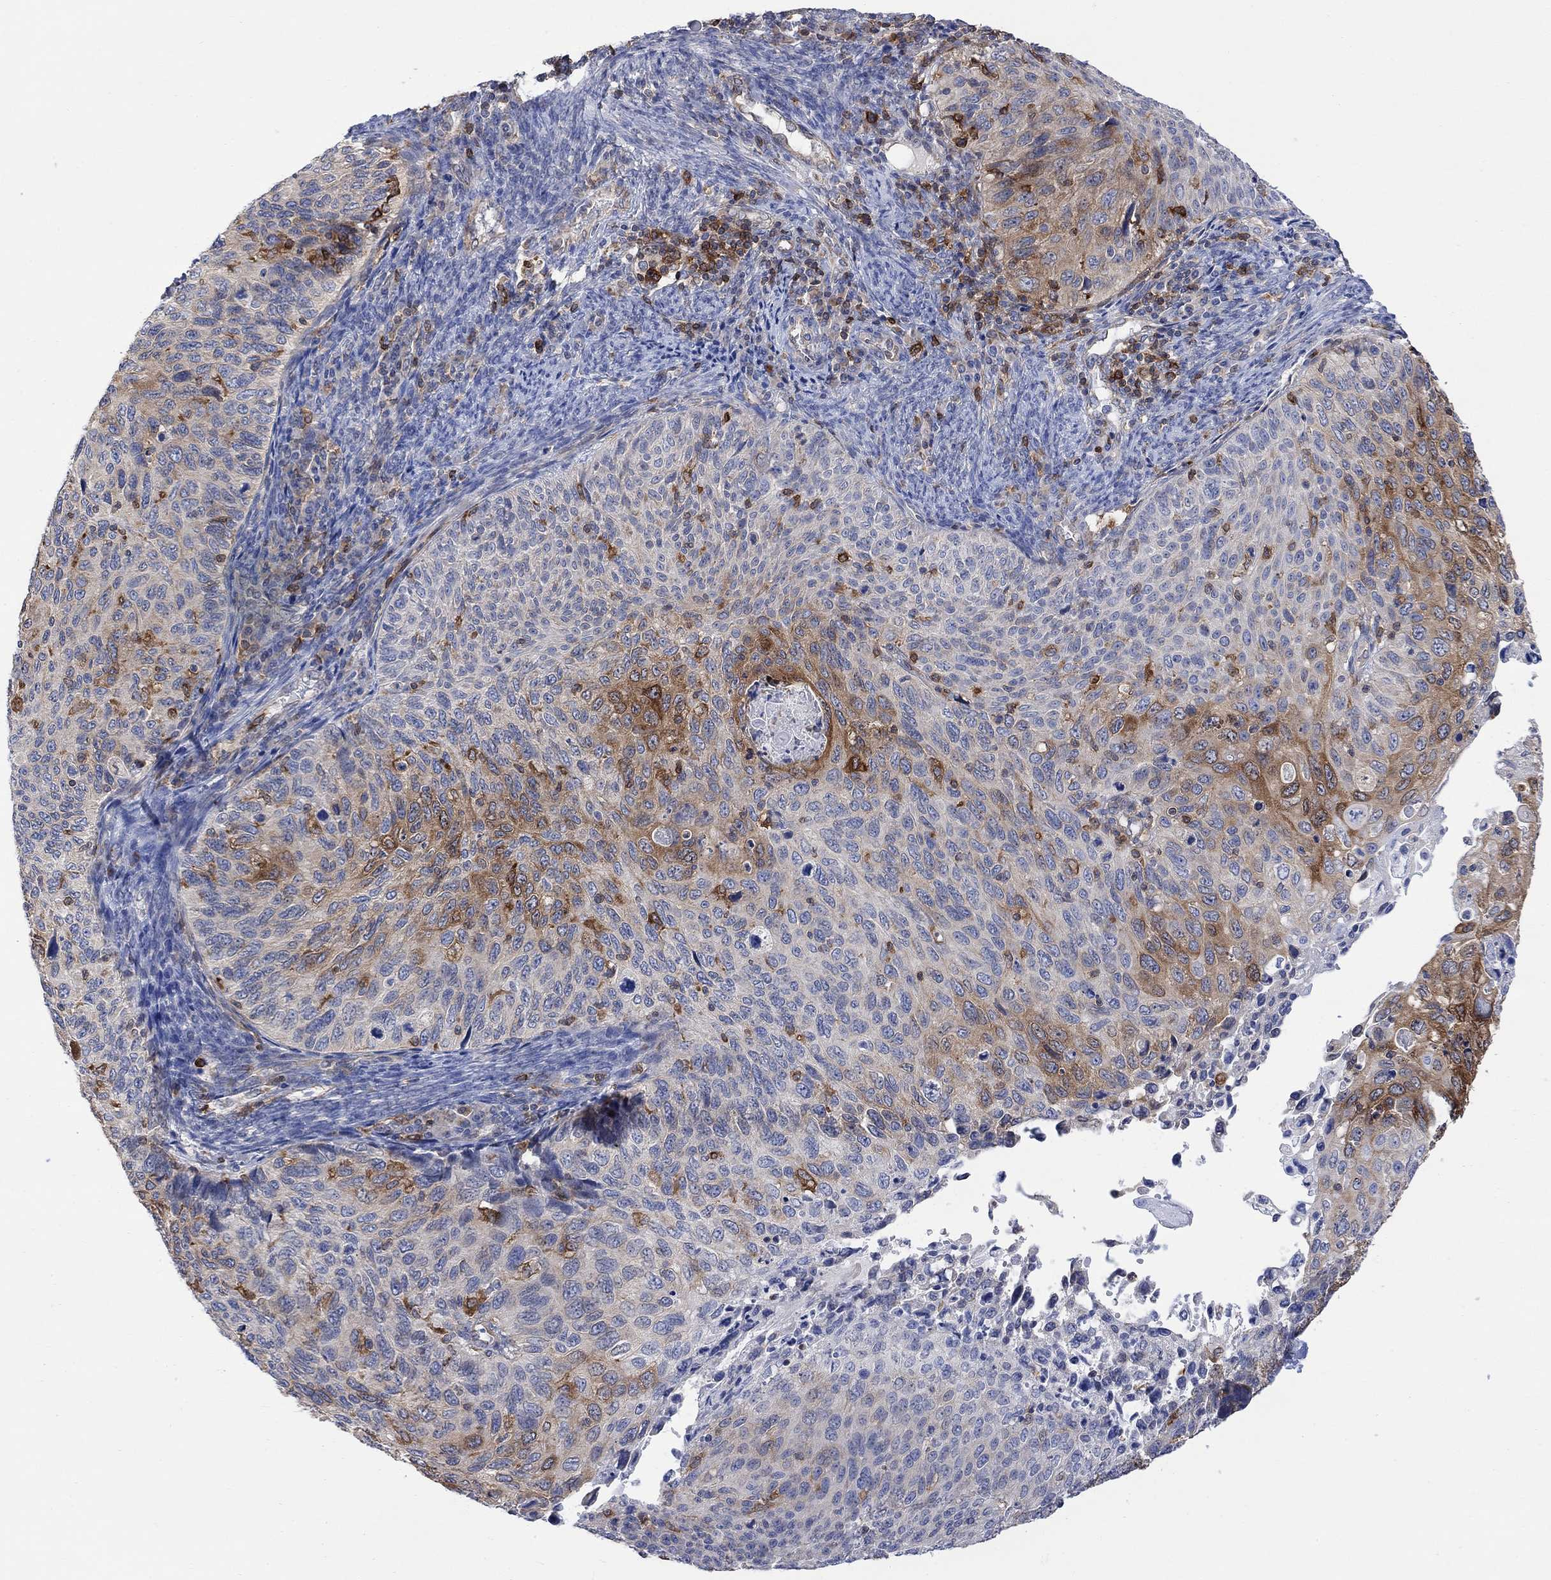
{"staining": {"intensity": "strong", "quantity": "<25%", "location": "cytoplasmic/membranous"}, "tissue": "cervical cancer", "cell_type": "Tumor cells", "image_type": "cancer", "snomed": [{"axis": "morphology", "description": "Squamous cell carcinoma, NOS"}, {"axis": "topography", "description": "Cervix"}], "caption": "A micrograph of human cervical cancer stained for a protein demonstrates strong cytoplasmic/membranous brown staining in tumor cells. The protein of interest is stained brown, and the nuclei are stained in blue (DAB IHC with brightfield microscopy, high magnification).", "gene": "GBP5", "patient": {"sex": "female", "age": 70}}